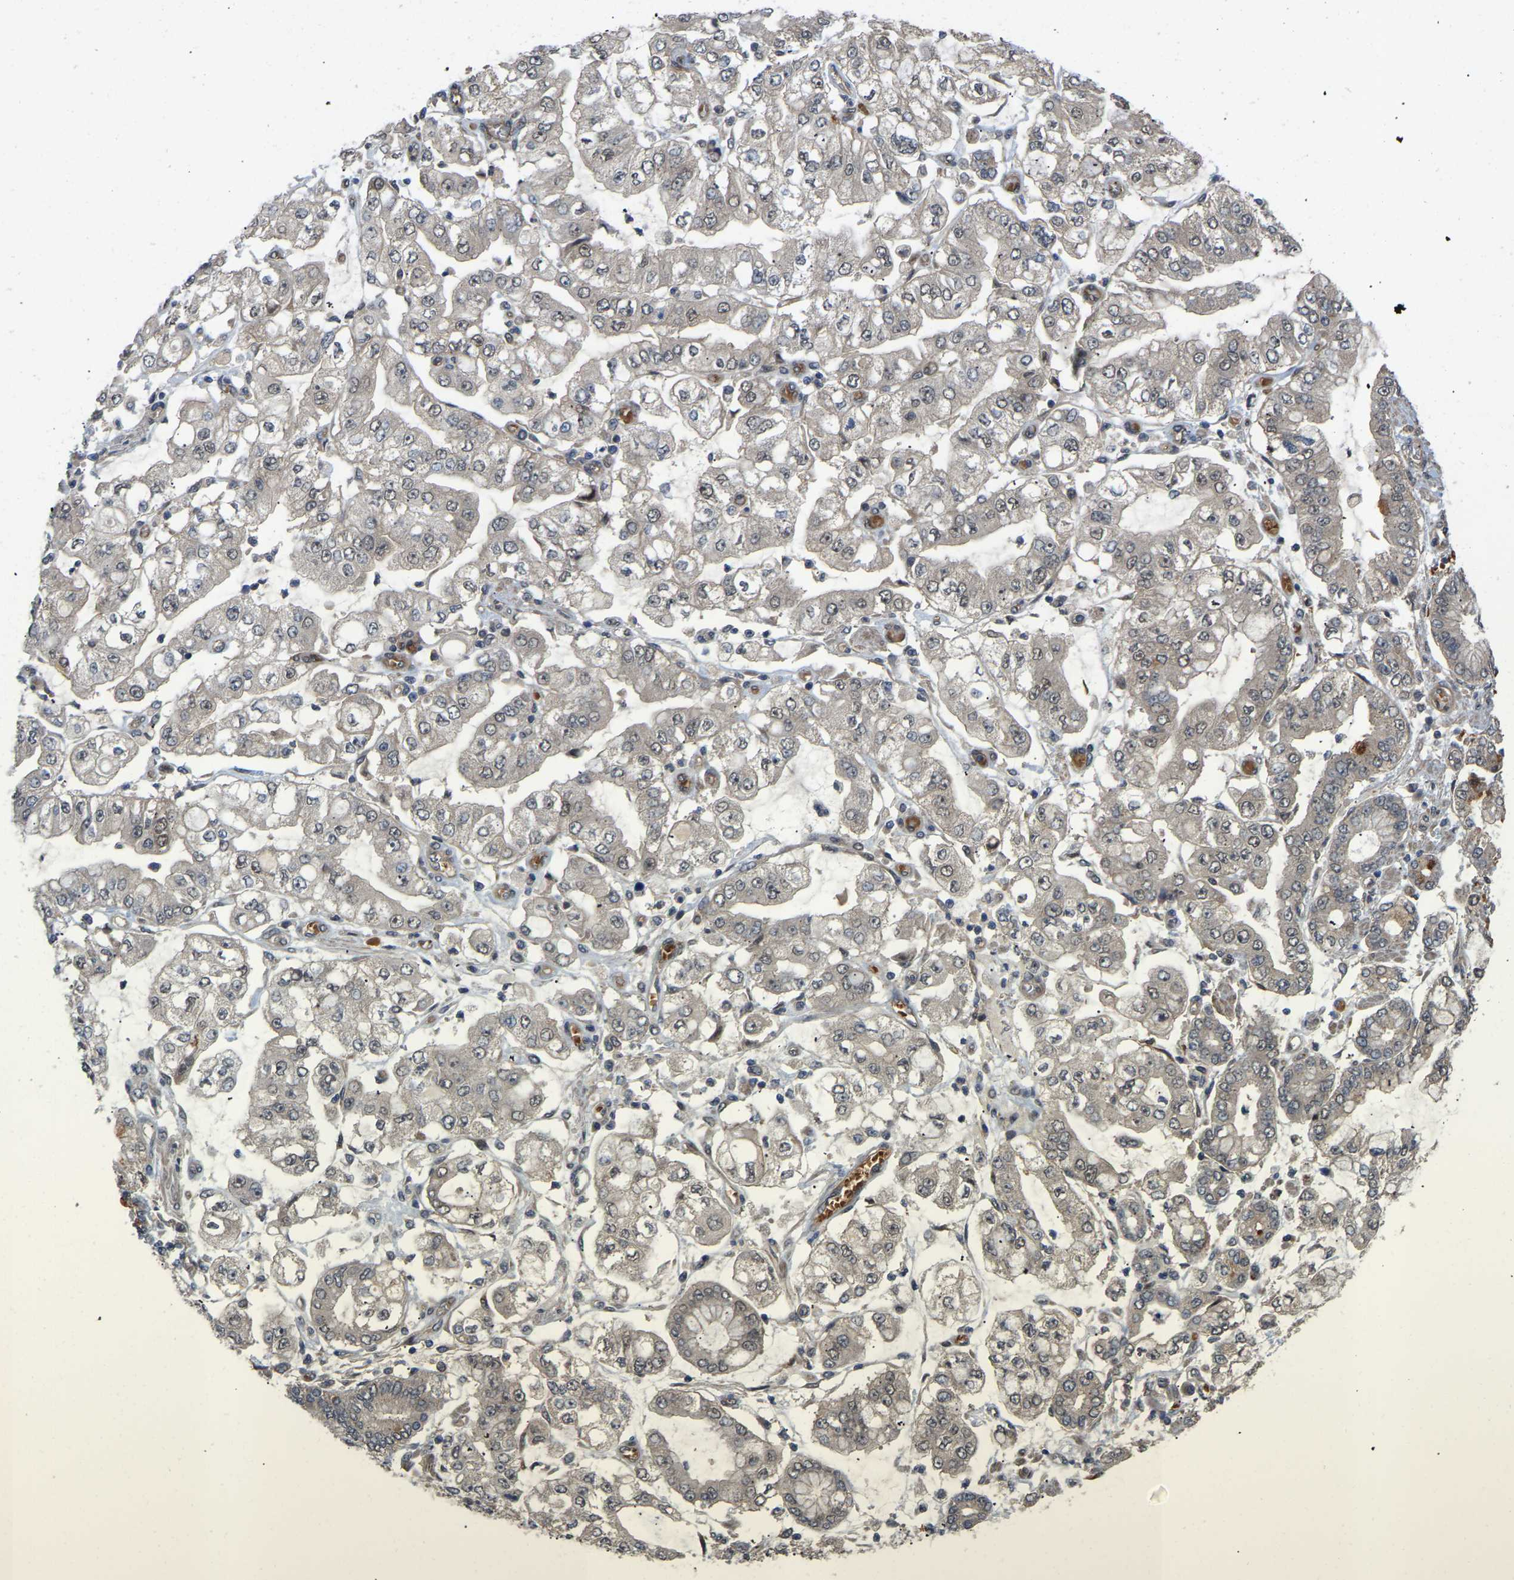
{"staining": {"intensity": "negative", "quantity": "none", "location": "none"}, "tissue": "stomach cancer", "cell_type": "Tumor cells", "image_type": "cancer", "snomed": [{"axis": "morphology", "description": "Adenocarcinoma, NOS"}, {"axis": "topography", "description": "Stomach"}], "caption": "An image of adenocarcinoma (stomach) stained for a protein shows no brown staining in tumor cells. (Brightfield microscopy of DAB IHC at high magnification).", "gene": "LIMK2", "patient": {"sex": "male", "age": 76}}